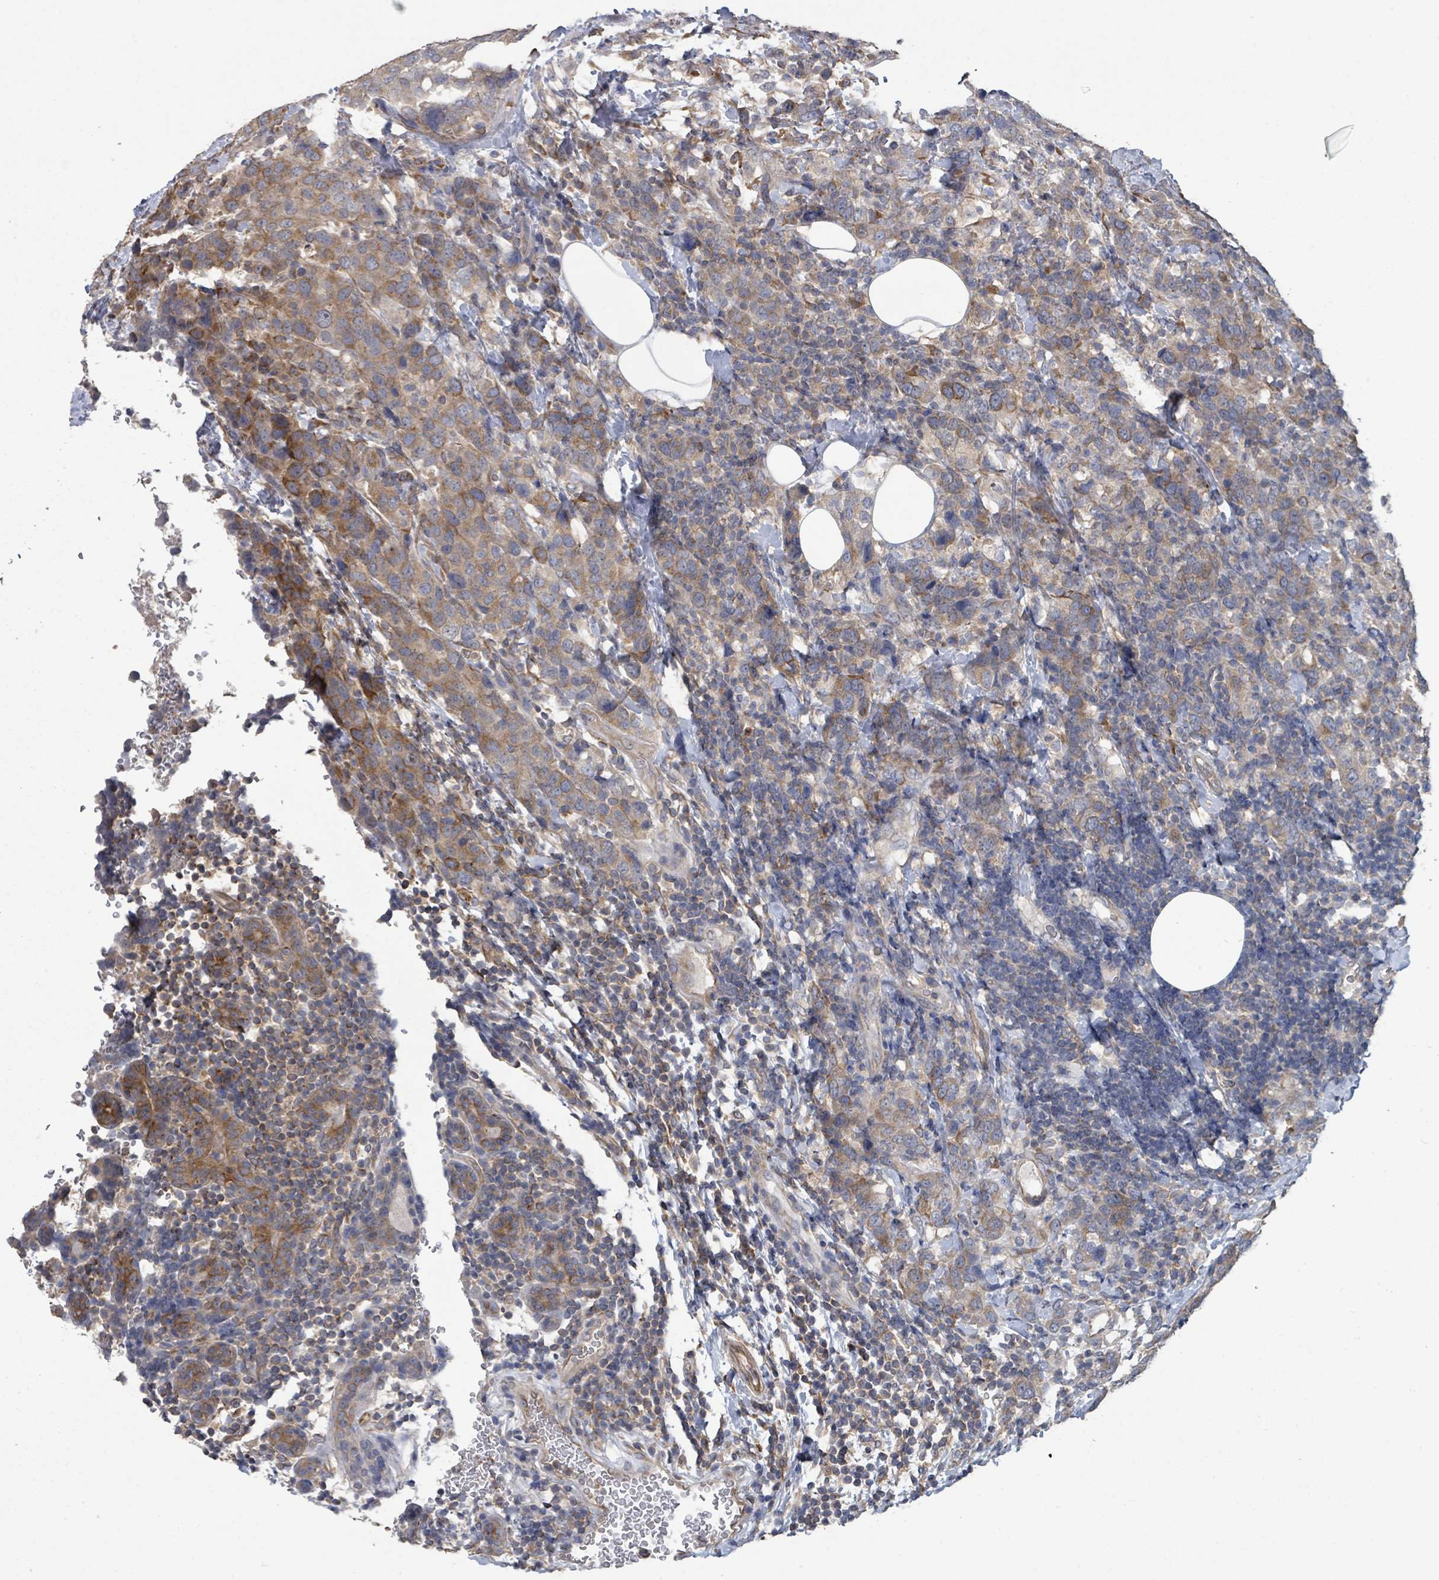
{"staining": {"intensity": "moderate", "quantity": "25%-75%", "location": "cytoplasmic/membranous"}, "tissue": "breast cancer", "cell_type": "Tumor cells", "image_type": "cancer", "snomed": [{"axis": "morphology", "description": "Lobular carcinoma"}, {"axis": "topography", "description": "Breast"}], "caption": "The photomicrograph exhibits a brown stain indicating the presence of a protein in the cytoplasmic/membranous of tumor cells in lobular carcinoma (breast).", "gene": "SLC9A7", "patient": {"sex": "female", "age": 59}}